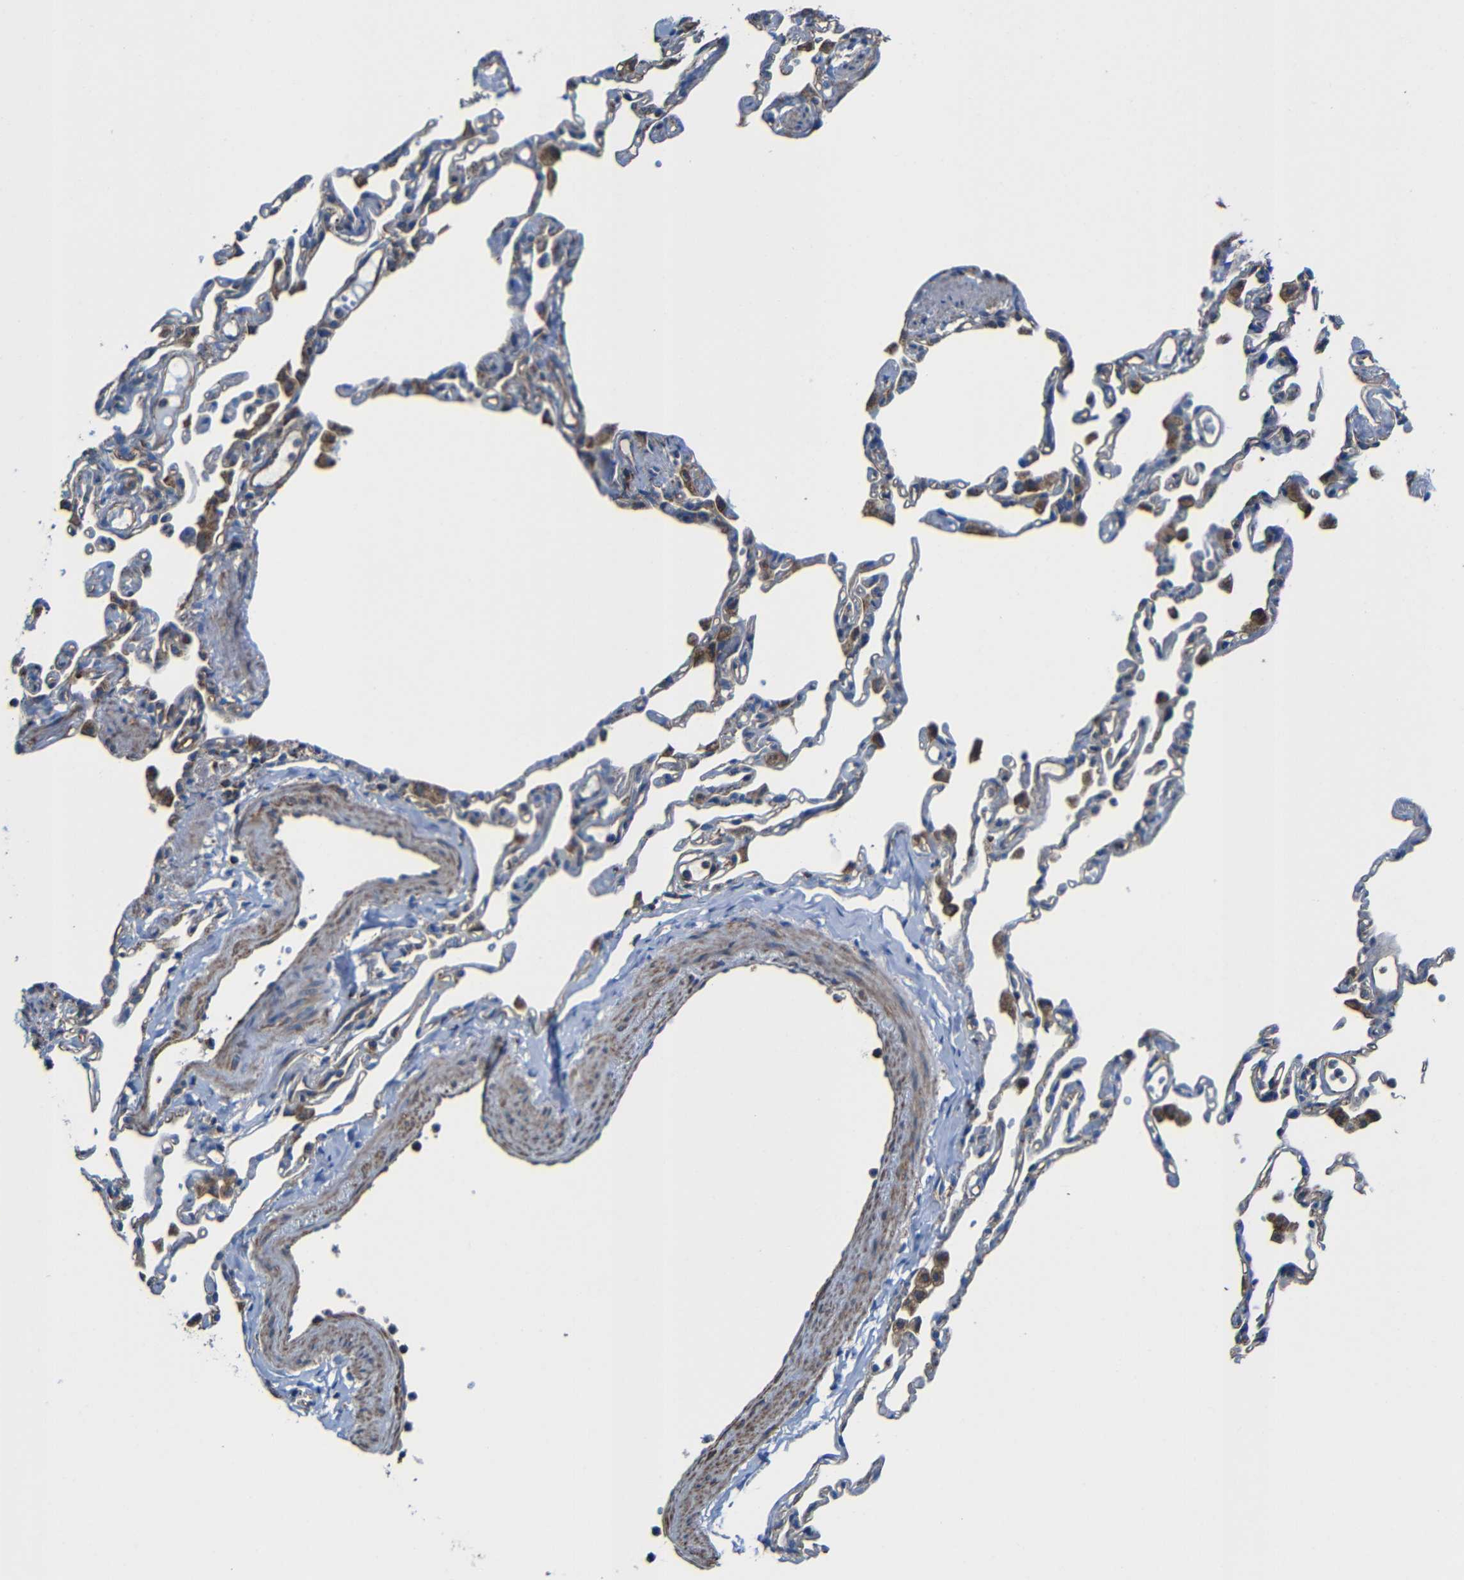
{"staining": {"intensity": "weak", "quantity": ">75%", "location": "cytoplasmic/membranous"}, "tissue": "lung", "cell_type": "Alveolar cells", "image_type": "normal", "snomed": [{"axis": "morphology", "description": "Normal tissue, NOS"}, {"axis": "topography", "description": "Lung"}], "caption": "Immunohistochemistry (DAB) staining of normal human lung displays weak cytoplasmic/membranous protein positivity in approximately >75% of alveolar cells. Immunohistochemistry (ihc) stains the protein of interest in brown and the nuclei are stained blue.", "gene": "INTS6L", "patient": {"sex": "female", "age": 49}}